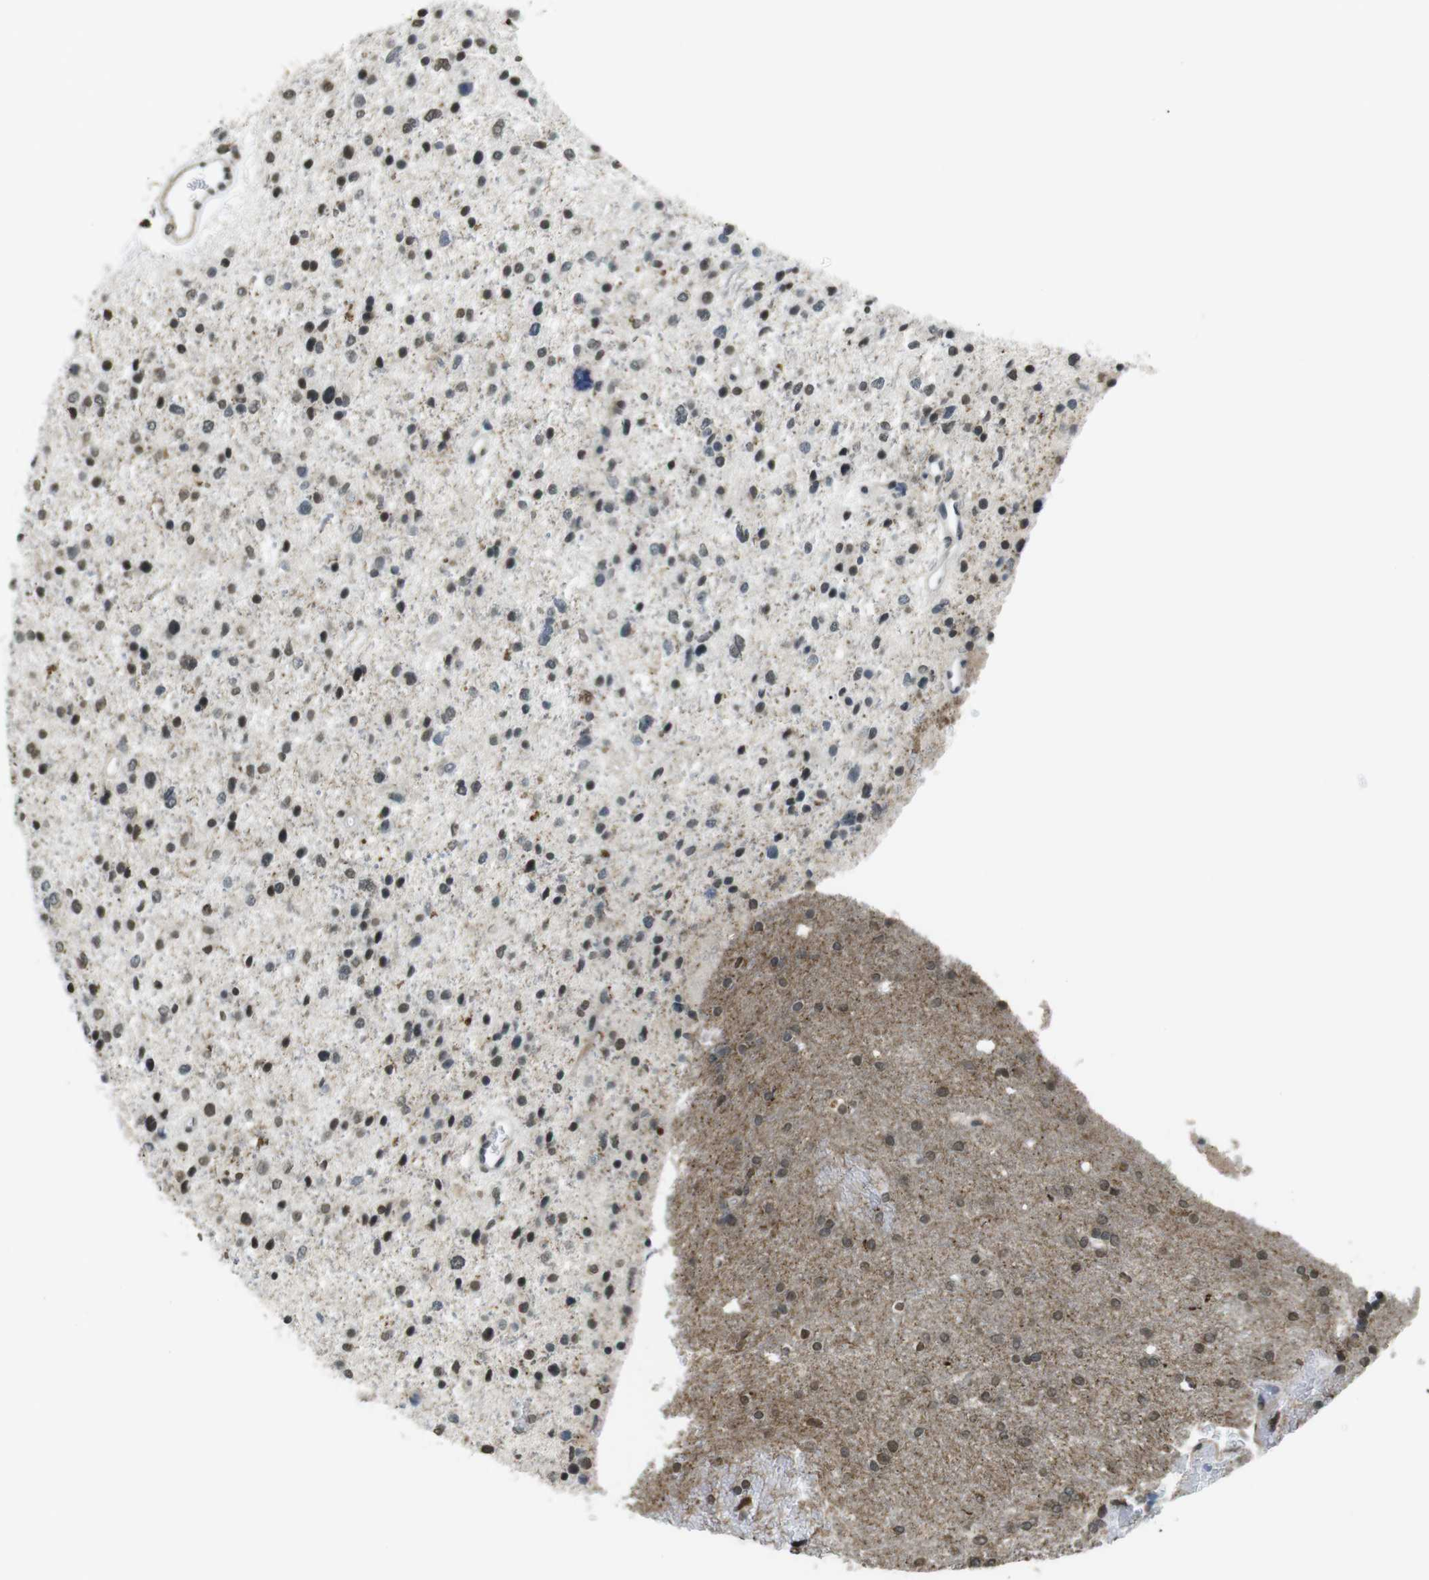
{"staining": {"intensity": "weak", "quantity": ">75%", "location": "nuclear"}, "tissue": "glioma", "cell_type": "Tumor cells", "image_type": "cancer", "snomed": [{"axis": "morphology", "description": "Glioma, malignant, Low grade"}, {"axis": "topography", "description": "Brain"}], "caption": "Glioma was stained to show a protein in brown. There is low levels of weak nuclear expression in about >75% of tumor cells.", "gene": "USP7", "patient": {"sex": "female", "age": 37}}